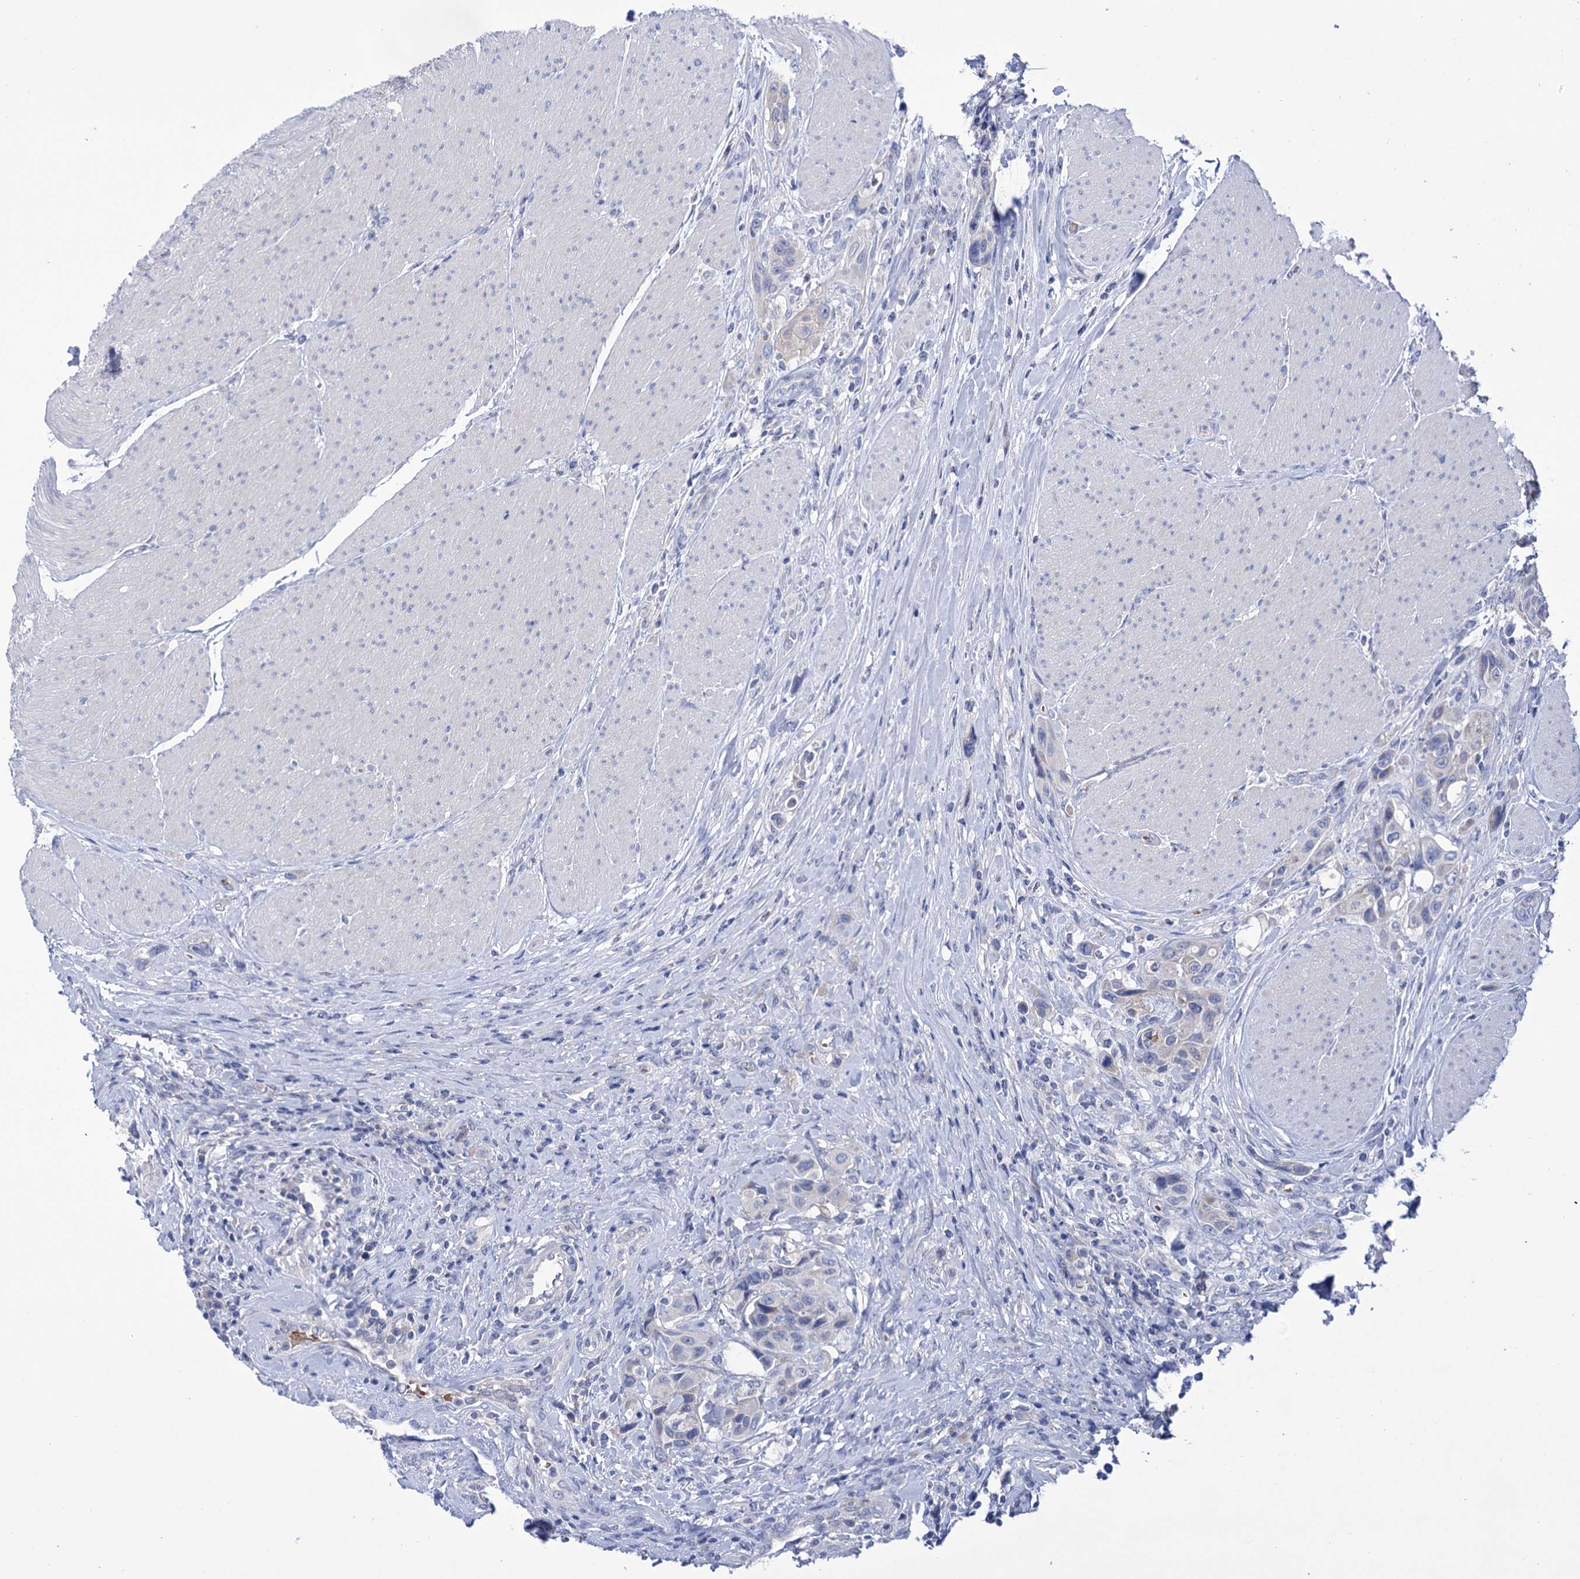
{"staining": {"intensity": "negative", "quantity": "none", "location": "none"}, "tissue": "urothelial cancer", "cell_type": "Tumor cells", "image_type": "cancer", "snomed": [{"axis": "morphology", "description": "Urothelial carcinoma, High grade"}, {"axis": "topography", "description": "Urinary bladder"}], "caption": "Tumor cells show no significant protein expression in urothelial carcinoma (high-grade). (Stains: DAB IHC with hematoxylin counter stain, Microscopy: brightfield microscopy at high magnification).", "gene": "YARS2", "patient": {"sex": "male", "age": 50}}